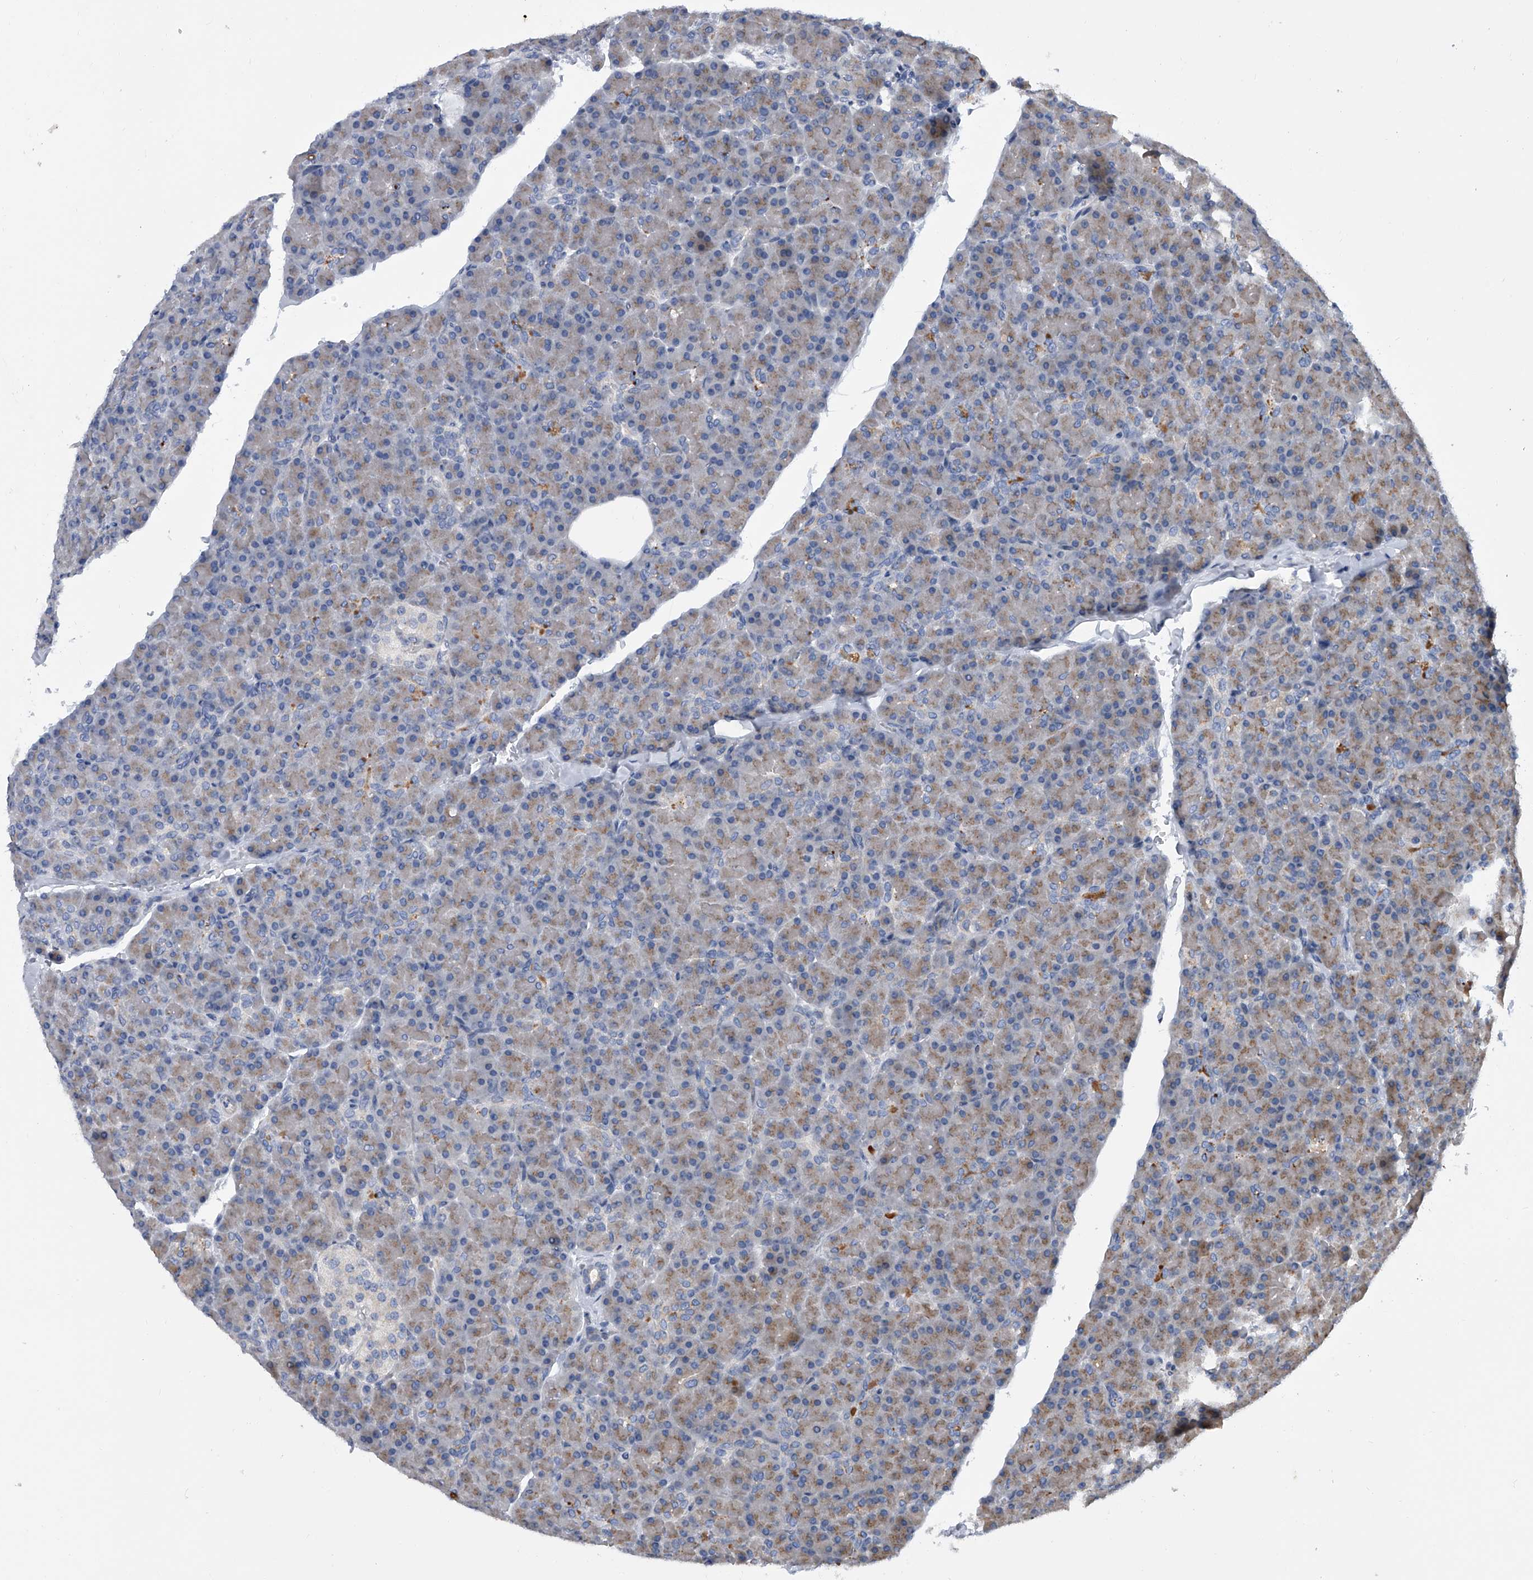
{"staining": {"intensity": "moderate", "quantity": "25%-75%", "location": "cytoplasmic/membranous"}, "tissue": "pancreas", "cell_type": "Exocrine glandular cells", "image_type": "normal", "snomed": [{"axis": "morphology", "description": "Normal tissue, NOS"}, {"axis": "topography", "description": "Pancreas"}], "caption": "About 25%-75% of exocrine glandular cells in normal pancreas exhibit moderate cytoplasmic/membranous protein positivity as visualized by brown immunohistochemical staining.", "gene": "DLGAP2", "patient": {"sex": "female", "age": 43}}